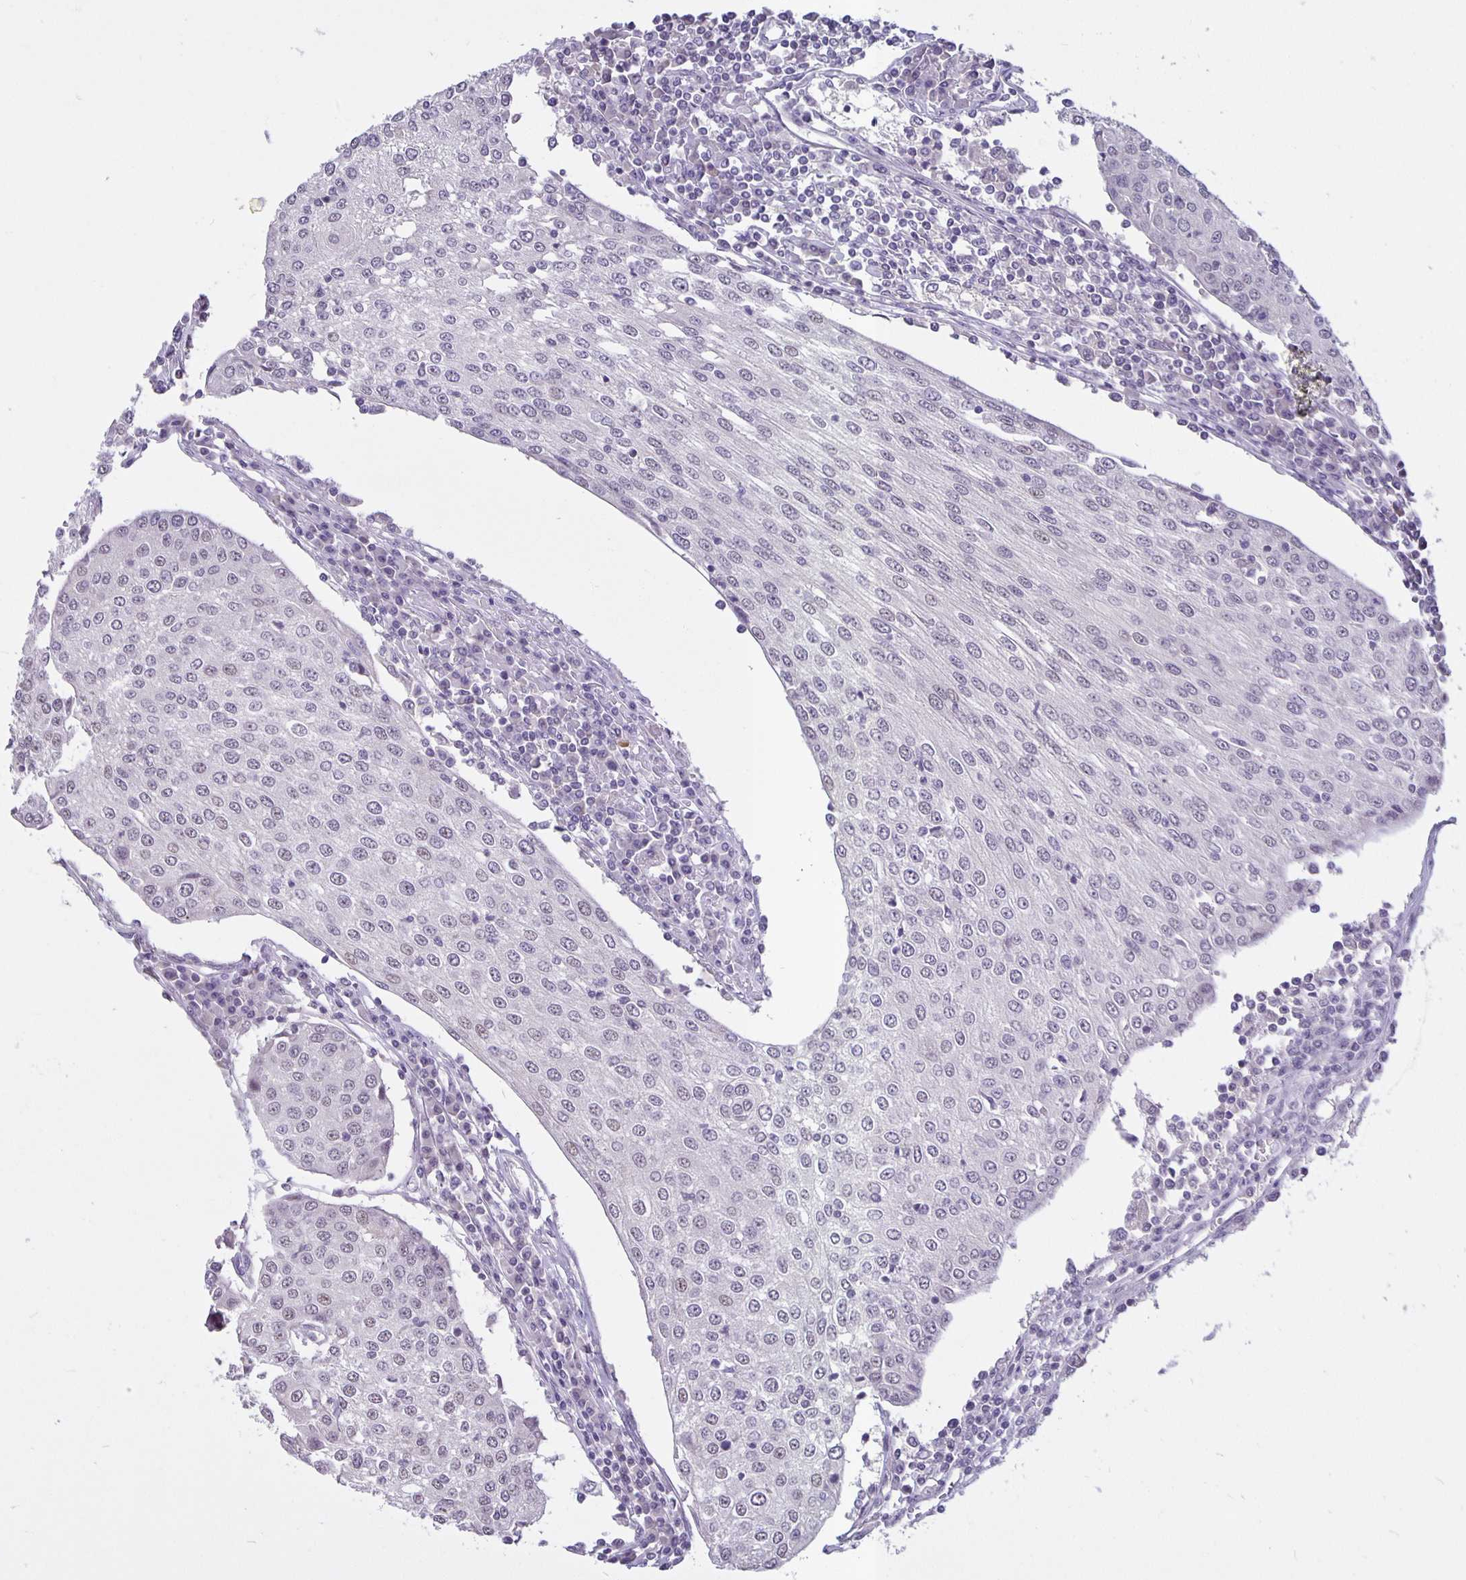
{"staining": {"intensity": "negative", "quantity": "none", "location": "none"}, "tissue": "urothelial cancer", "cell_type": "Tumor cells", "image_type": "cancer", "snomed": [{"axis": "morphology", "description": "Urothelial carcinoma, High grade"}, {"axis": "topography", "description": "Urinary bladder"}], "caption": "An immunohistochemistry (IHC) micrograph of urothelial cancer is shown. There is no staining in tumor cells of urothelial cancer. (DAB (3,3'-diaminobenzidine) immunohistochemistry with hematoxylin counter stain).", "gene": "ARVCF", "patient": {"sex": "female", "age": 85}}